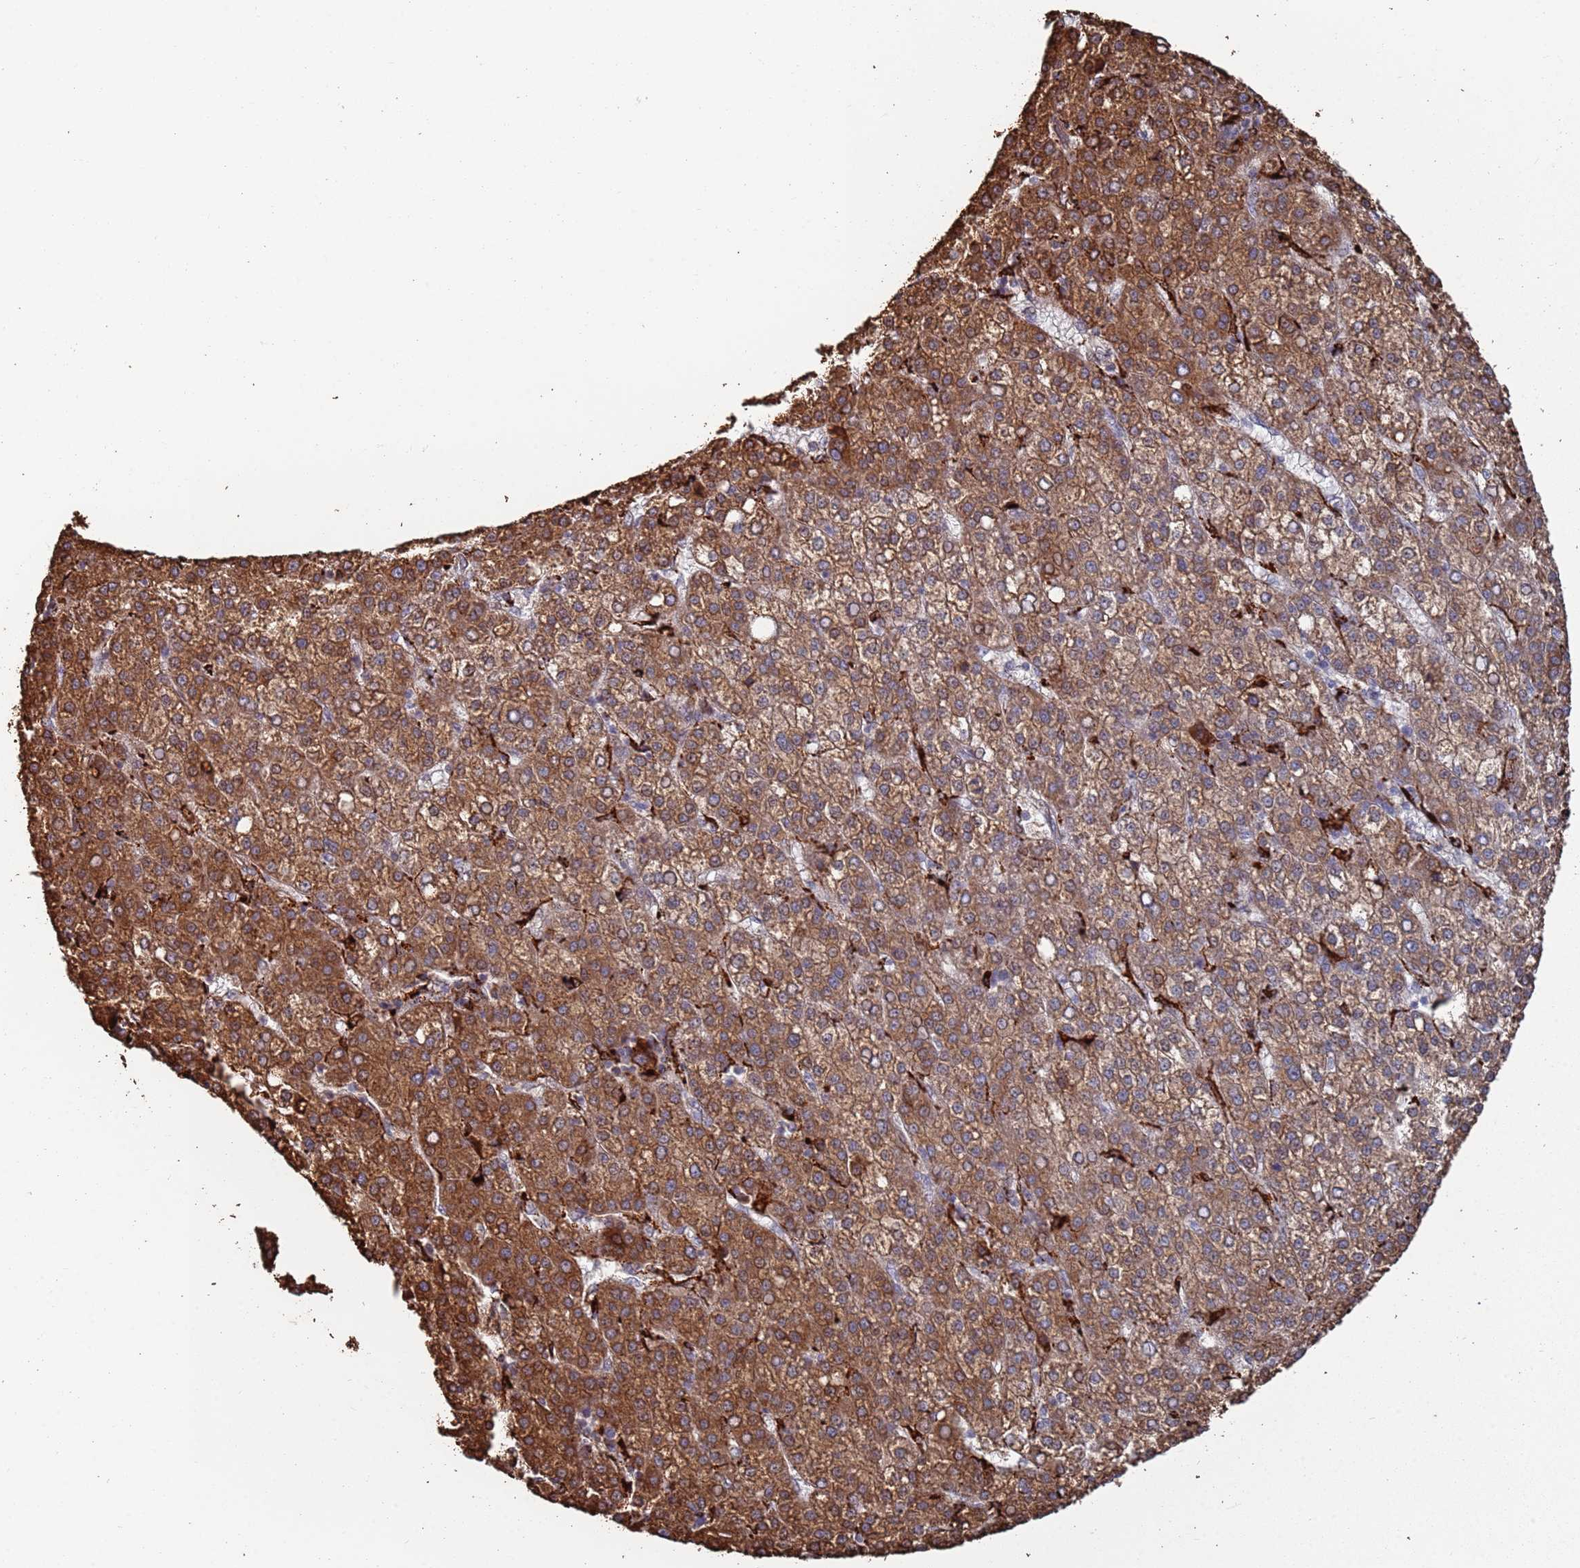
{"staining": {"intensity": "strong", "quantity": ">75%", "location": "cytoplasmic/membranous"}, "tissue": "liver cancer", "cell_type": "Tumor cells", "image_type": "cancer", "snomed": [{"axis": "morphology", "description": "Carcinoma, Hepatocellular, NOS"}, {"axis": "topography", "description": "Liver"}], "caption": "Liver cancer stained for a protein (brown) displays strong cytoplasmic/membranous positive staining in about >75% of tumor cells.", "gene": "LACC1", "patient": {"sex": "female", "age": 58}}